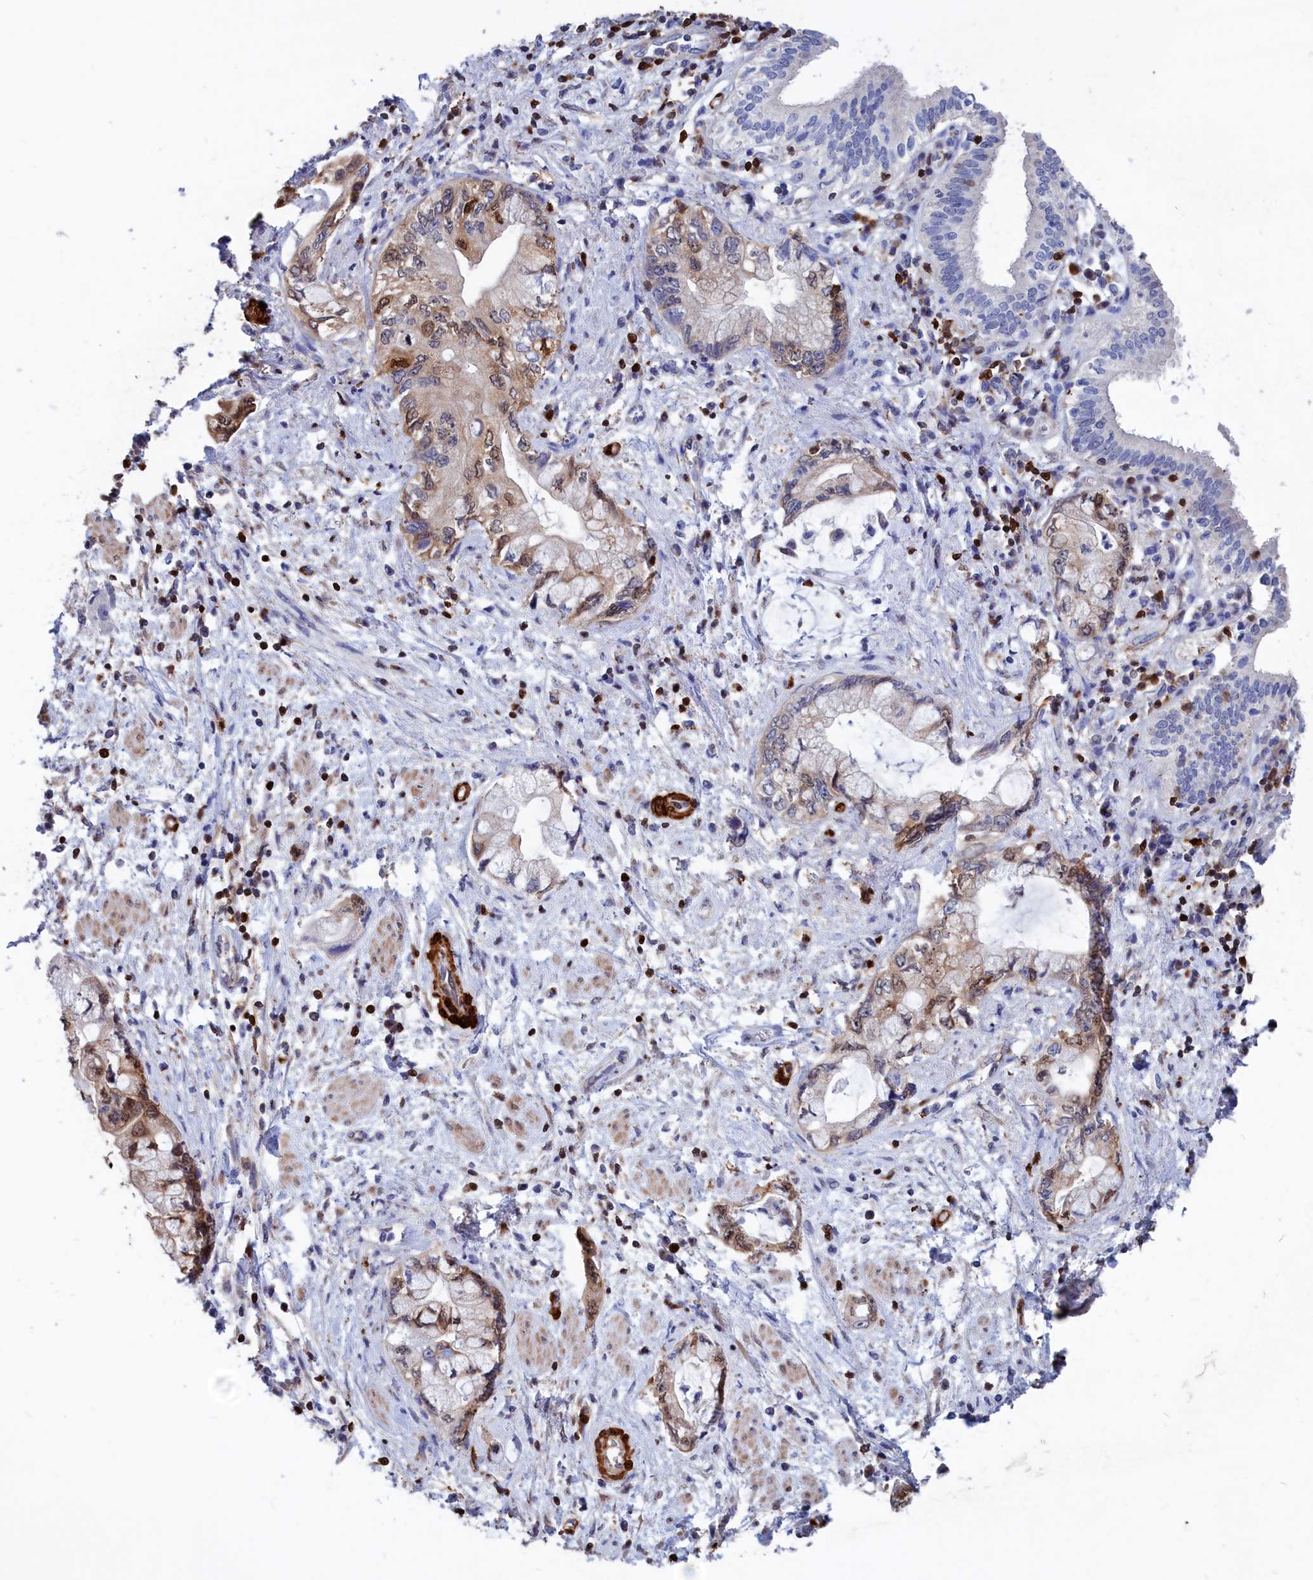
{"staining": {"intensity": "moderate", "quantity": "25%-75%", "location": "cytoplasmic/membranous,nuclear"}, "tissue": "pancreatic cancer", "cell_type": "Tumor cells", "image_type": "cancer", "snomed": [{"axis": "morphology", "description": "Adenocarcinoma, NOS"}, {"axis": "topography", "description": "Pancreas"}], "caption": "Immunohistochemistry of pancreatic cancer (adenocarcinoma) displays medium levels of moderate cytoplasmic/membranous and nuclear positivity in about 25%-75% of tumor cells.", "gene": "CRIP1", "patient": {"sex": "female", "age": 73}}